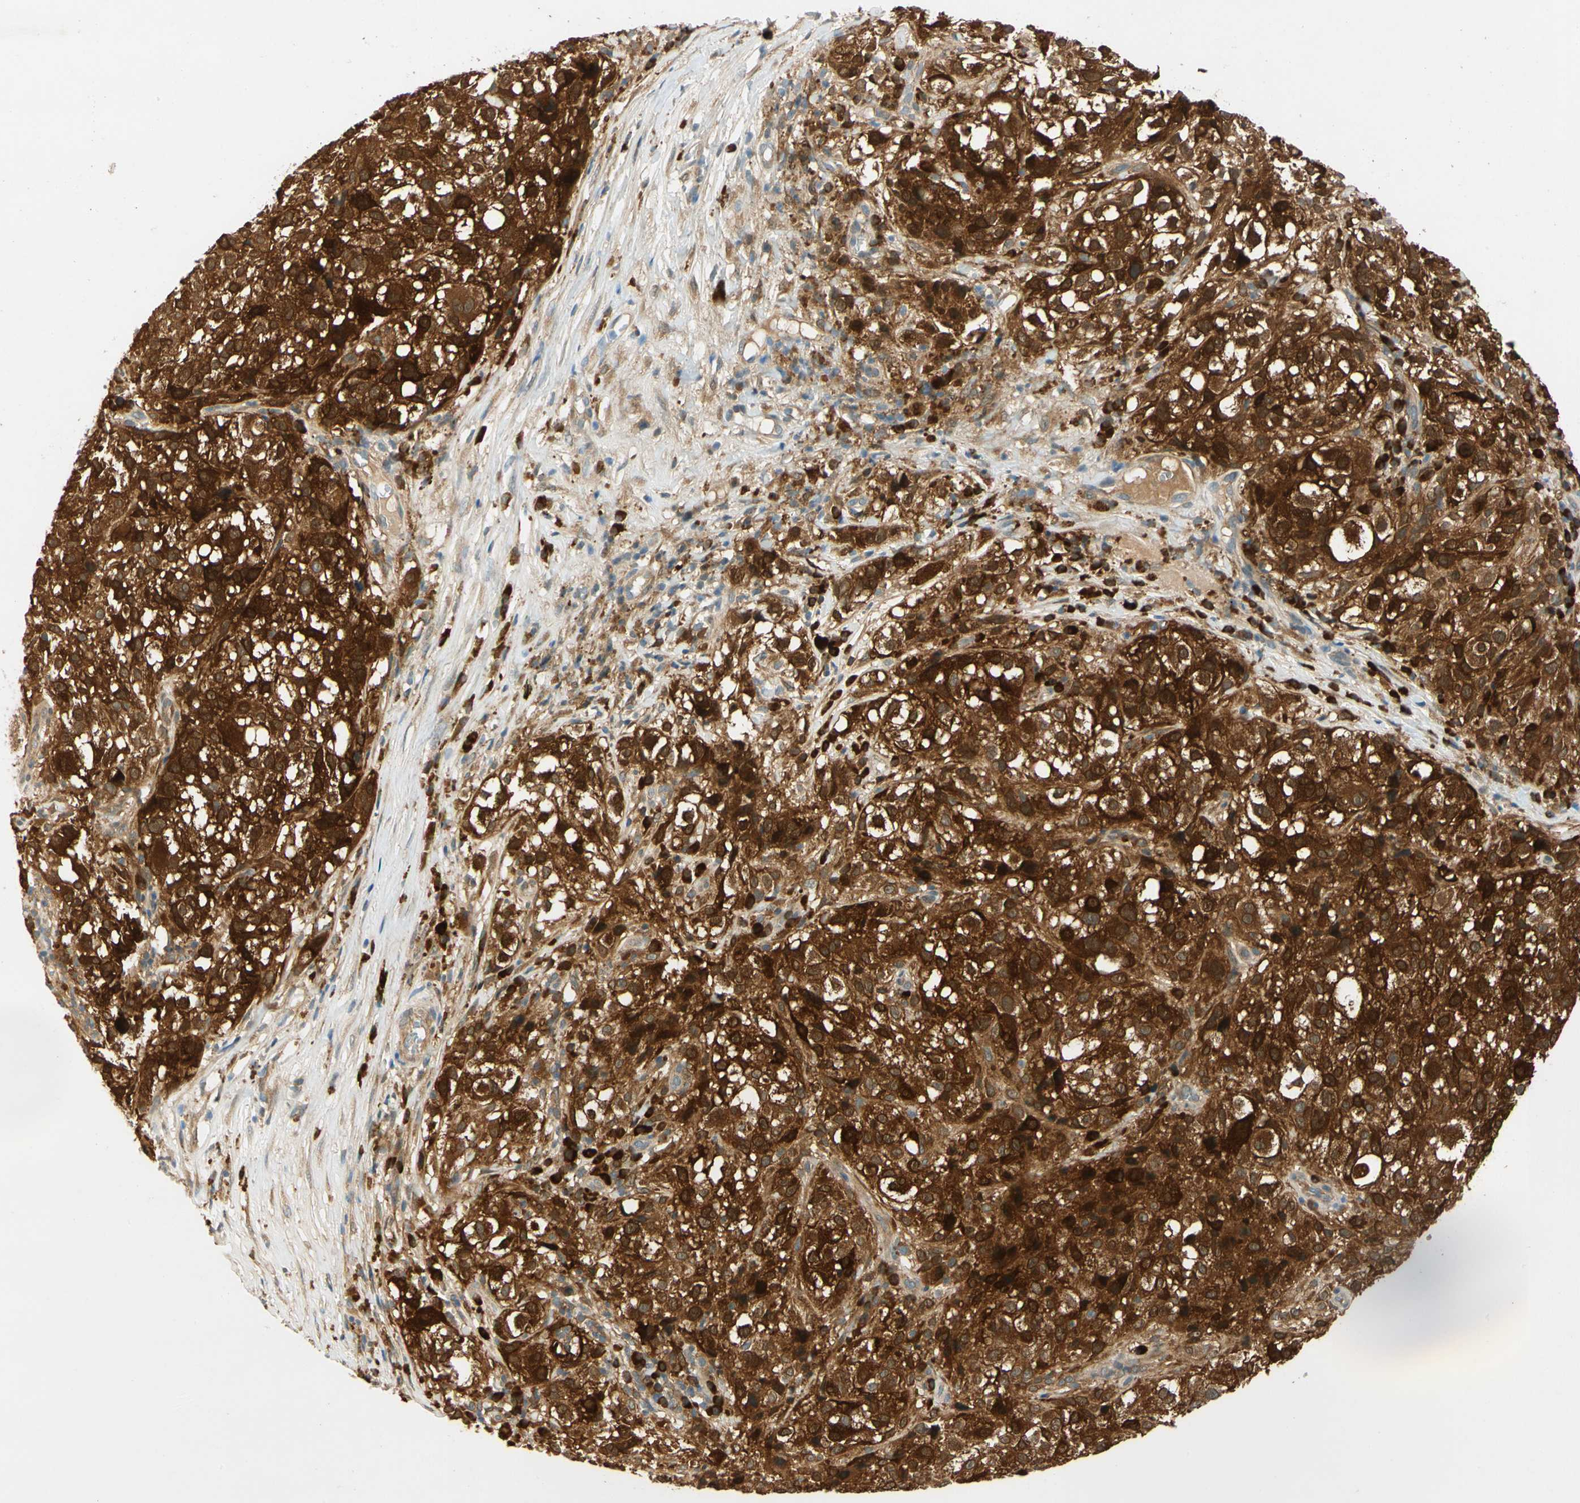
{"staining": {"intensity": "strong", "quantity": ">75%", "location": "cytoplasmic/membranous"}, "tissue": "melanoma", "cell_type": "Tumor cells", "image_type": "cancer", "snomed": [{"axis": "morphology", "description": "Necrosis, NOS"}, {"axis": "morphology", "description": "Malignant melanoma, NOS"}, {"axis": "topography", "description": "Skin"}], "caption": "Human melanoma stained with a brown dye reveals strong cytoplasmic/membranous positive staining in approximately >75% of tumor cells.", "gene": "WIPI1", "patient": {"sex": "female", "age": 87}}